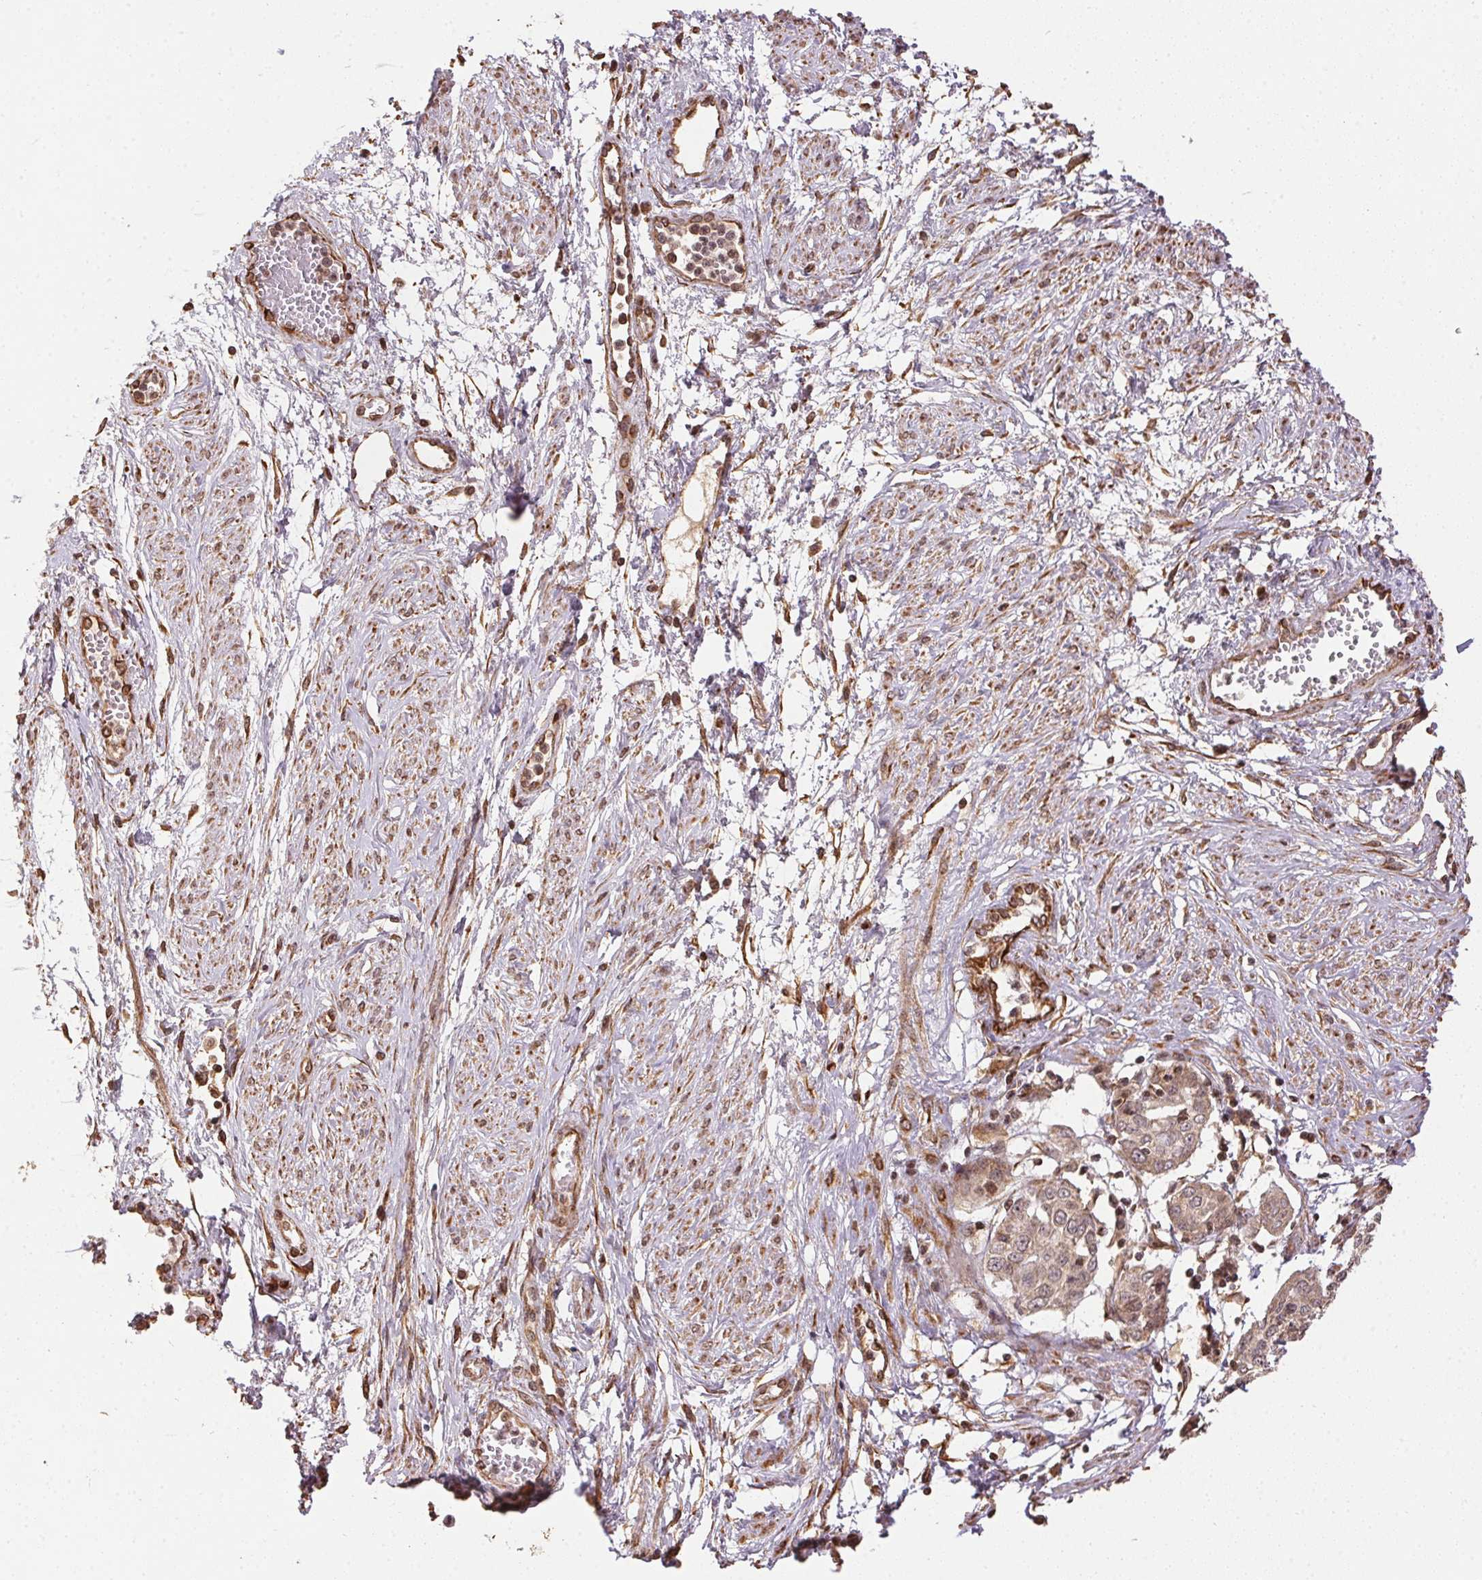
{"staining": {"intensity": "weak", "quantity": ">75%", "location": "cytoplasmic/membranous"}, "tissue": "cervical cancer", "cell_type": "Tumor cells", "image_type": "cancer", "snomed": [{"axis": "morphology", "description": "Squamous cell carcinoma, NOS"}, {"axis": "topography", "description": "Cervix"}], "caption": "This is a histology image of immunohistochemistry (IHC) staining of squamous cell carcinoma (cervical), which shows weak staining in the cytoplasmic/membranous of tumor cells.", "gene": "SPRED2", "patient": {"sex": "female", "age": 34}}